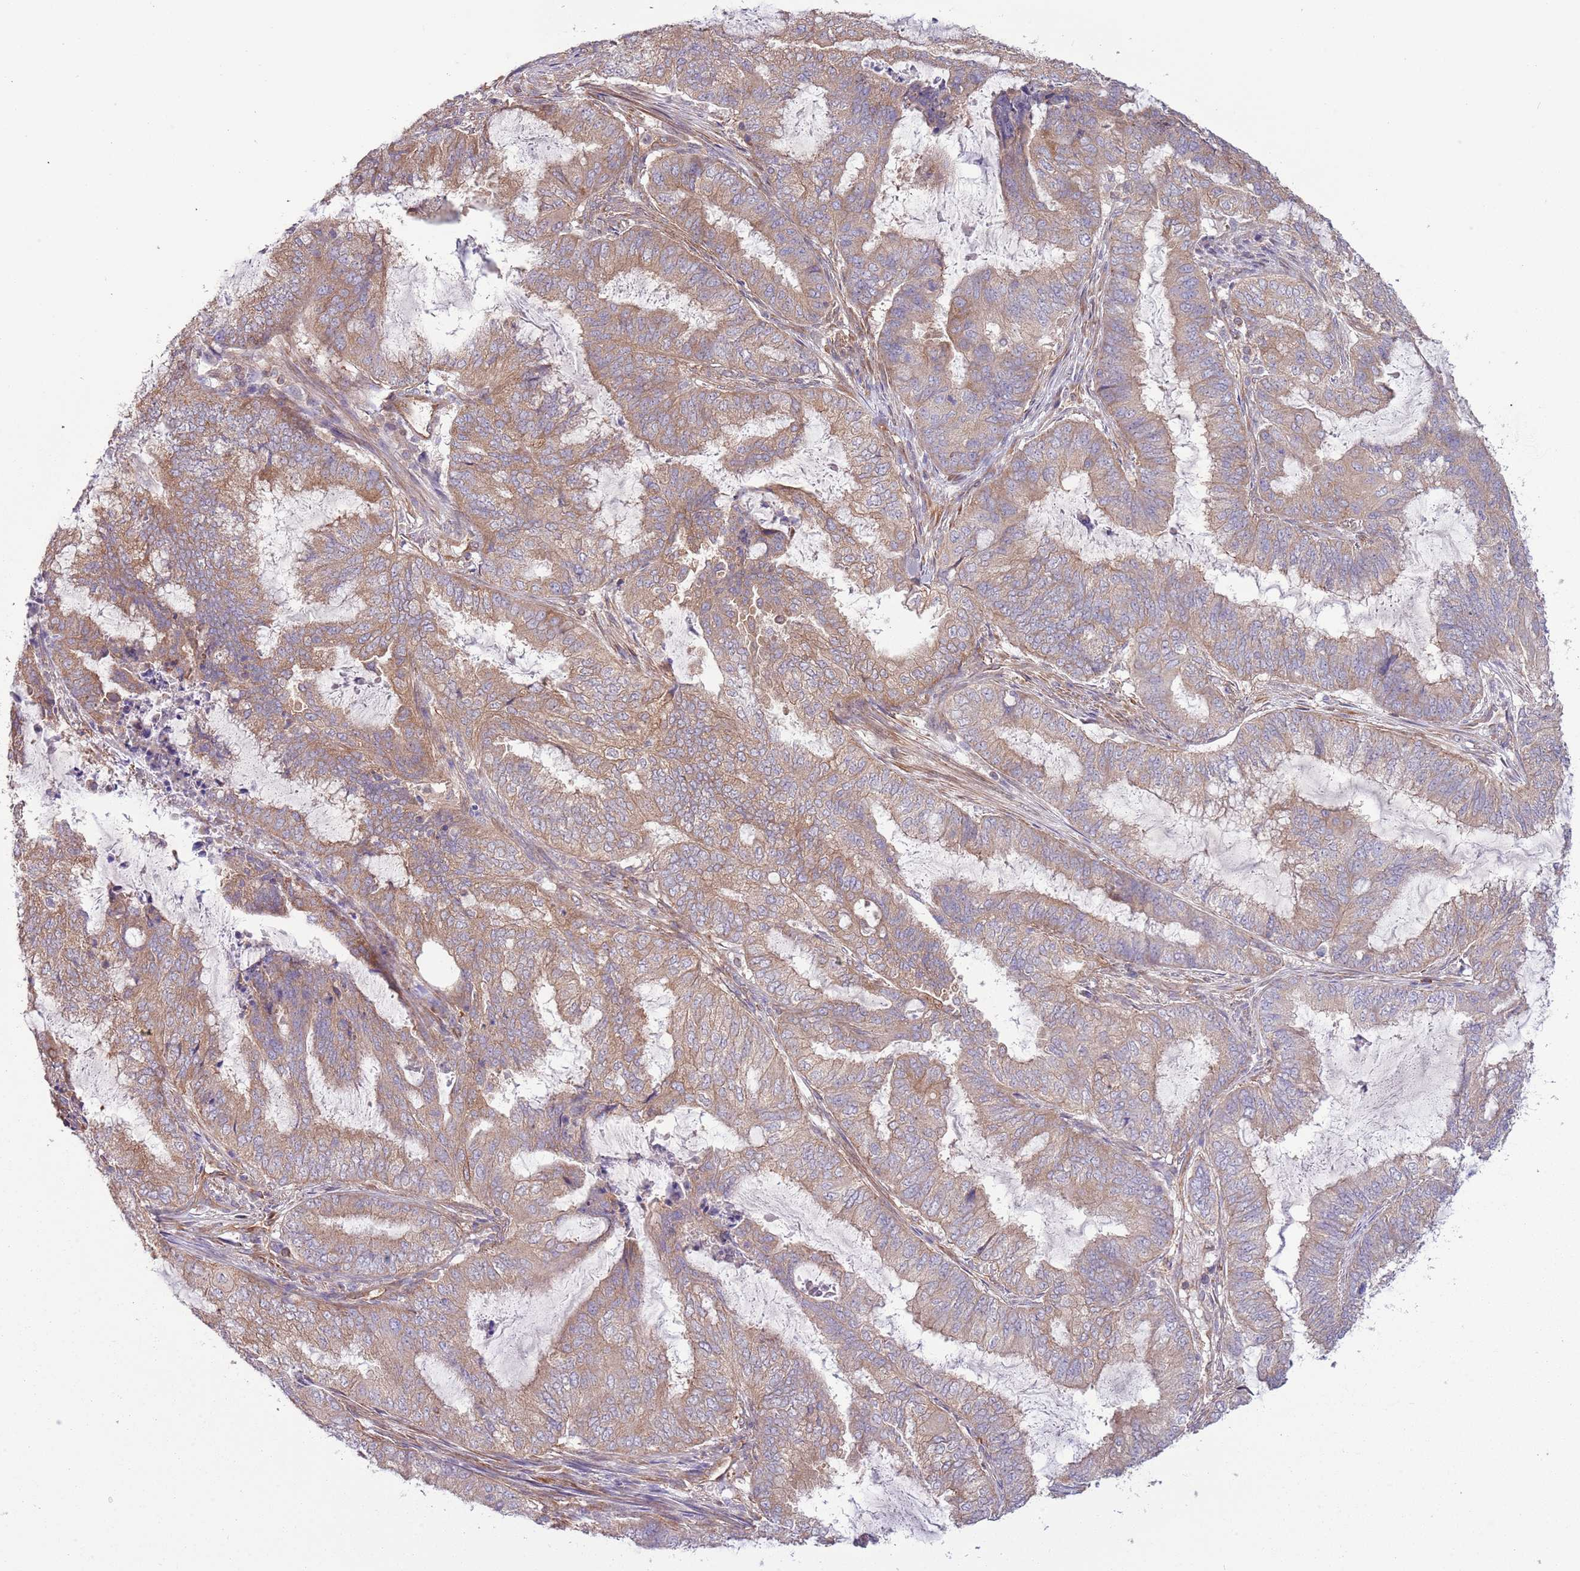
{"staining": {"intensity": "moderate", "quantity": ">75%", "location": "cytoplasmic/membranous"}, "tissue": "endometrial cancer", "cell_type": "Tumor cells", "image_type": "cancer", "snomed": [{"axis": "morphology", "description": "Adenocarcinoma, NOS"}, {"axis": "topography", "description": "Endometrium"}], "caption": "Brown immunohistochemical staining in endometrial adenocarcinoma displays moderate cytoplasmic/membranous staining in approximately >75% of tumor cells.", "gene": "LPIN2", "patient": {"sex": "female", "age": 51}}